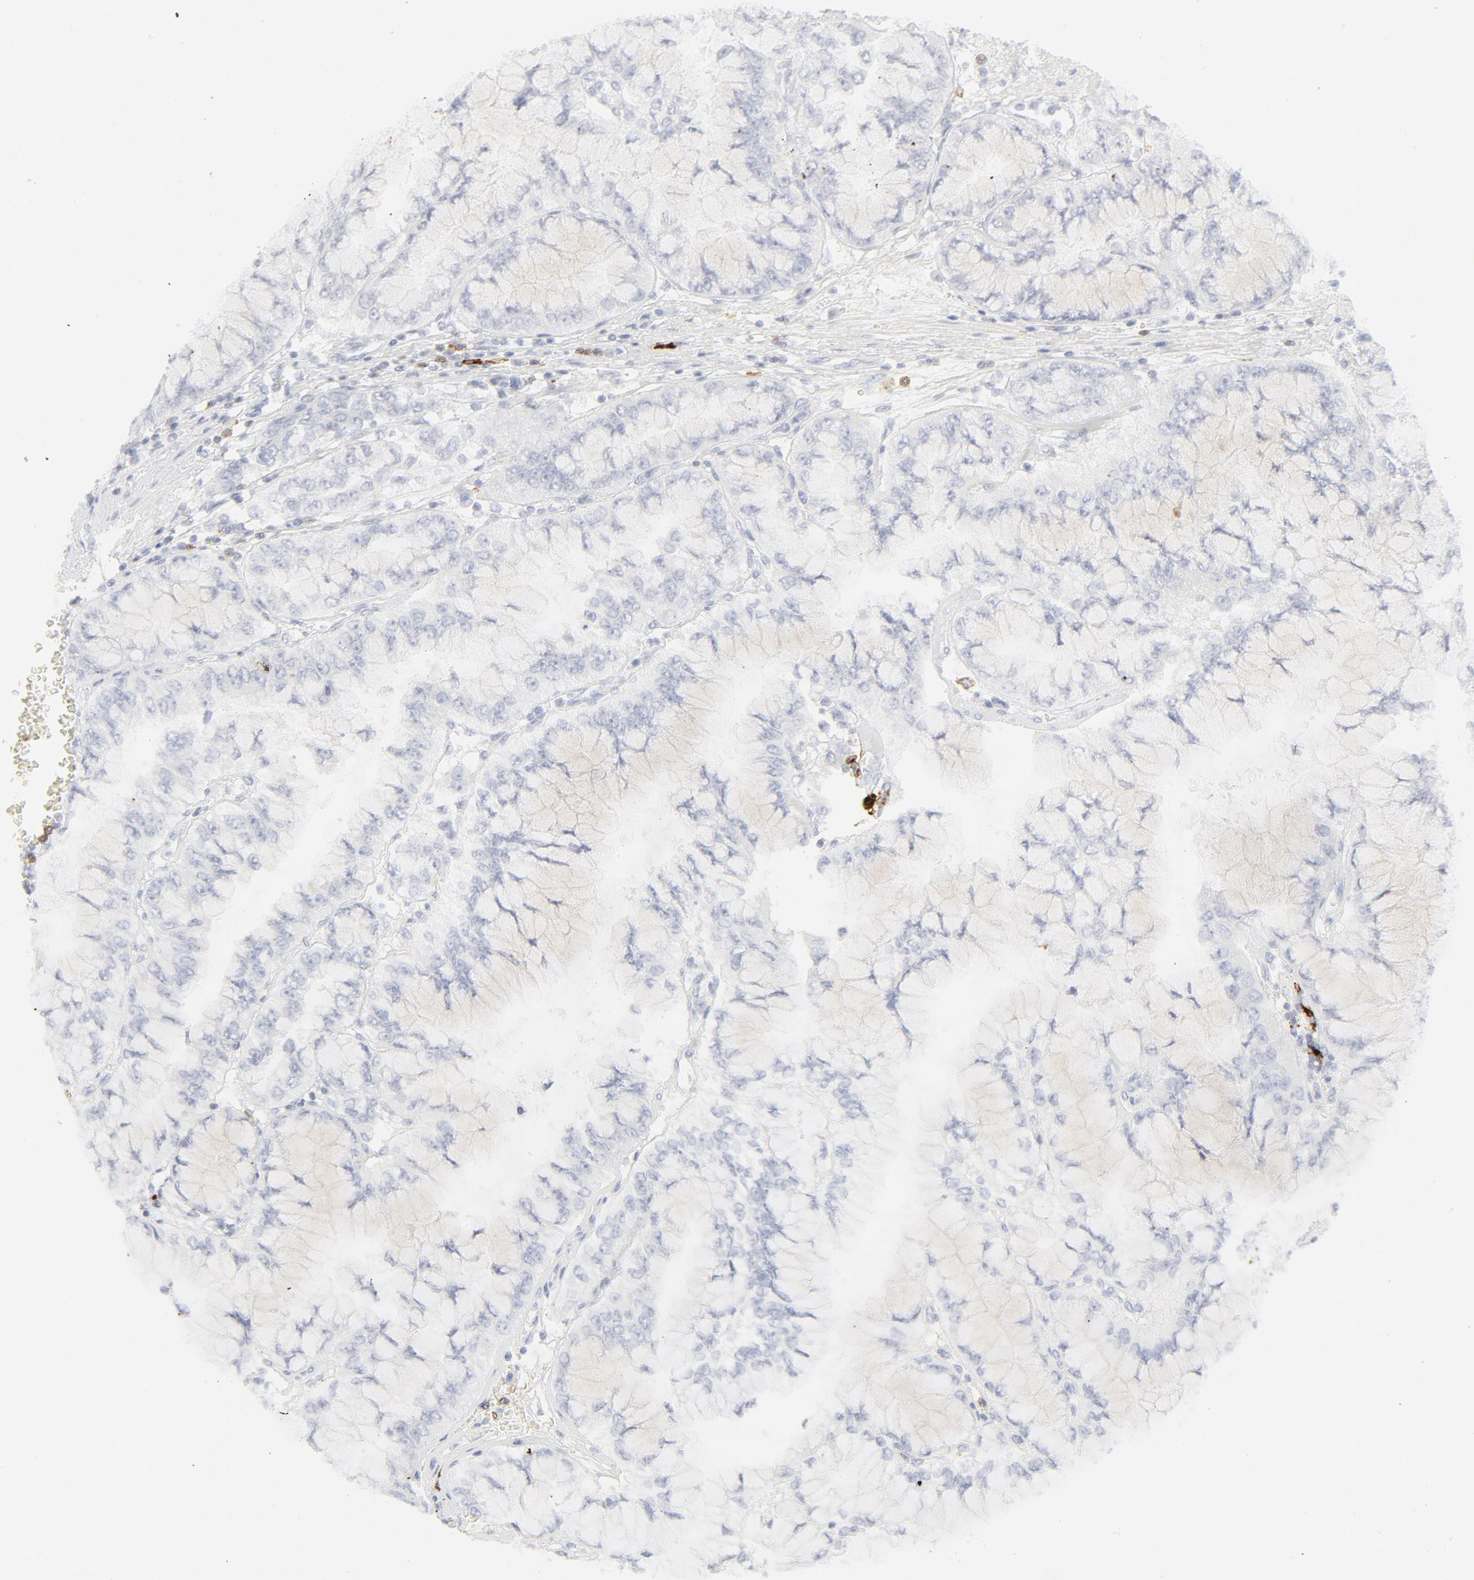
{"staining": {"intensity": "negative", "quantity": "none", "location": "none"}, "tissue": "liver cancer", "cell_type": "Tumor cells", "image_type": "cancer", "snomed": [{"axis": "morphology", "description": "Cholangiocarcinoma"}, {"axis": "topography", "description": "Liver"}], "caption": "Histopathology image shows no significant protein staining in tumor cells of liver cholangiocarcinoma.", "gene": "CCR7", "patient": {"sex": "female", "age": 79}}